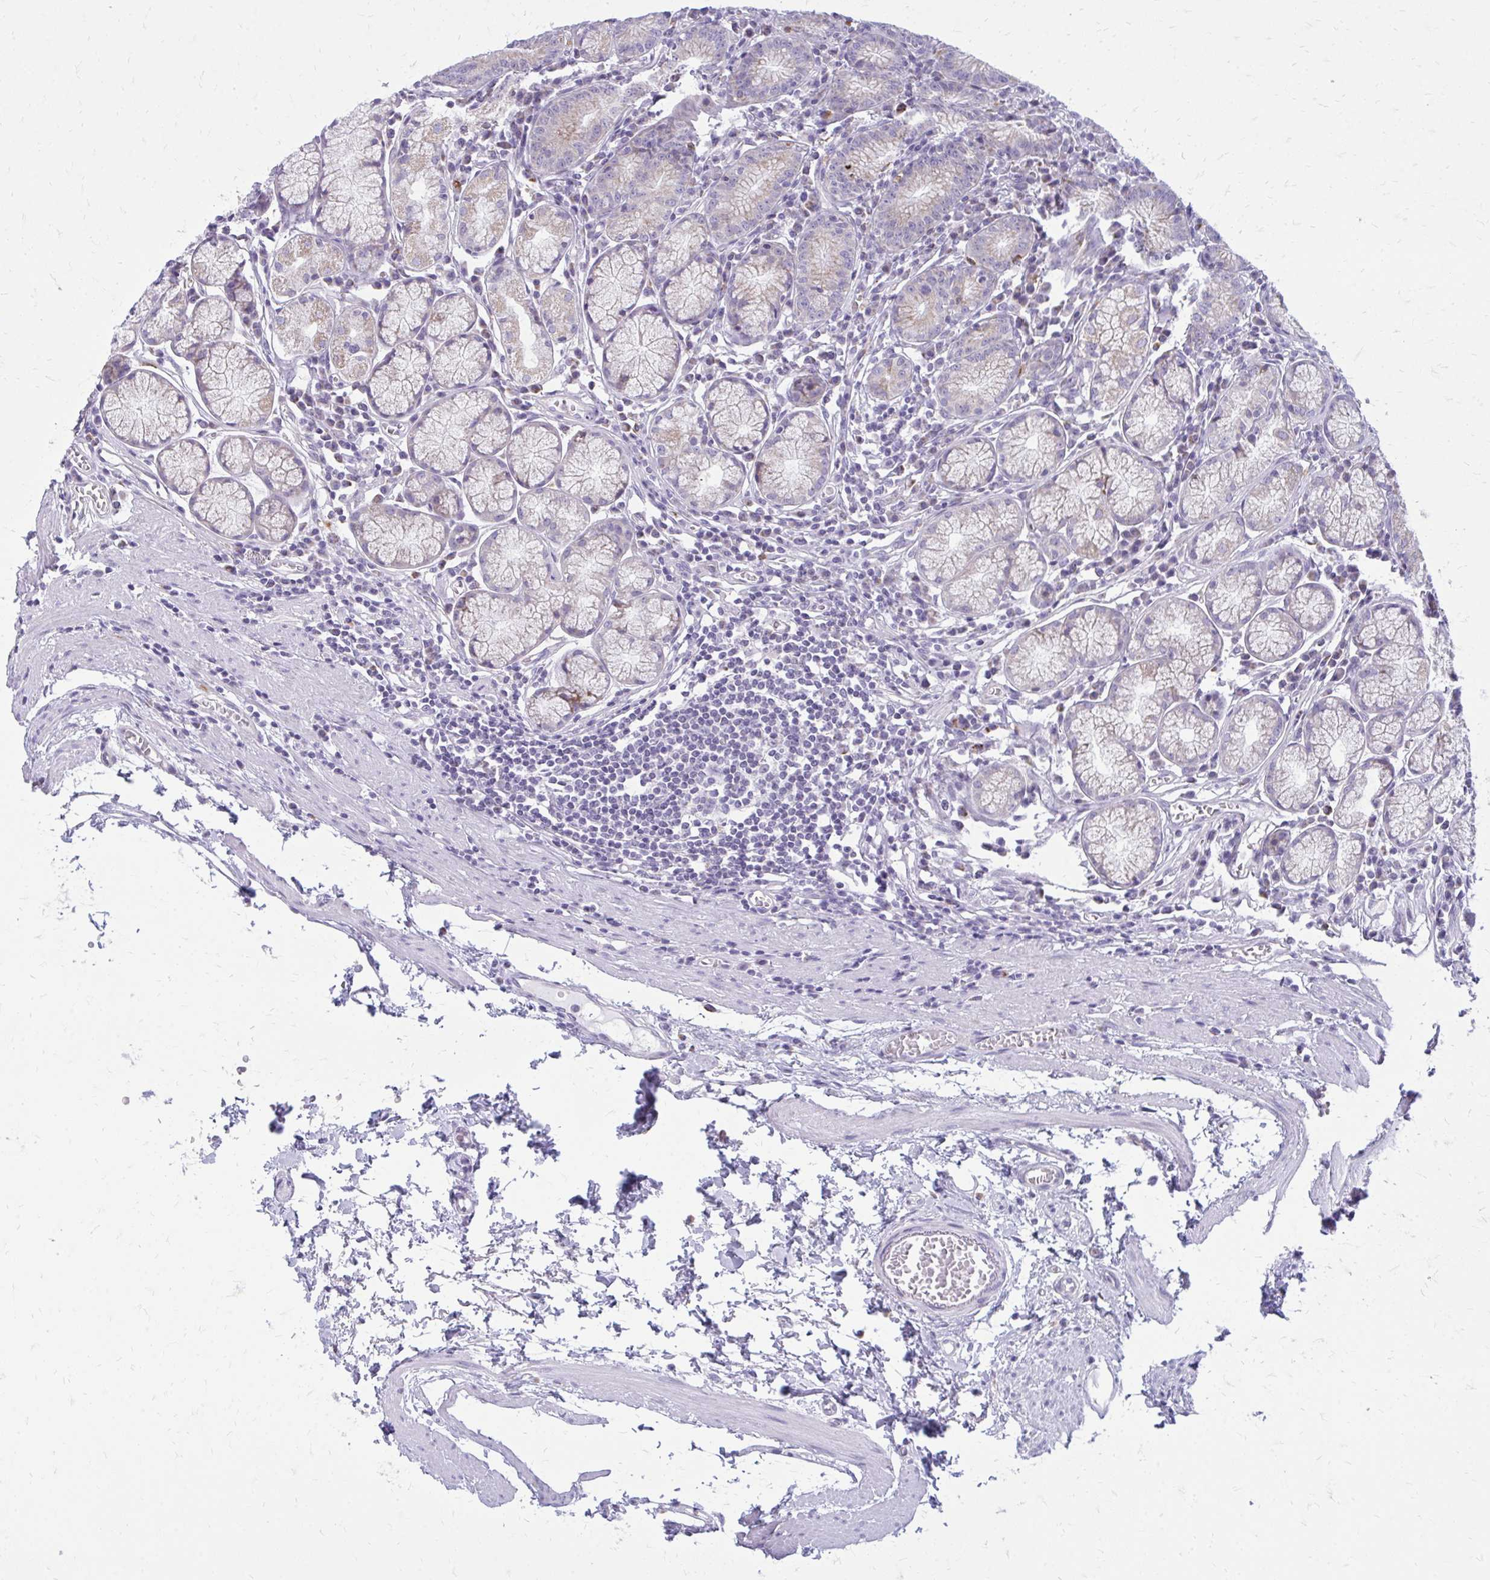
{"staining": {"intensity": "weak", "quantity": "25%-75%", "location": "cytoplasmic/membranous"}, "tissue": "stomach", "cell_type": "Glandular cells", "image_type": "normal", "snomed": [{"axis": "morphology", "description": "Normal tissue, NOS"}, {"axis": "topography", "description": "Stomach"}], "caption": "The histopathology image demonstrates staining of benign stomach, revealing weak cytoplasmic/membranous protein staining (brown color) within glandular cells.", "gene": "IFIT1", "patient": {"sex": "male", "age": 55}}